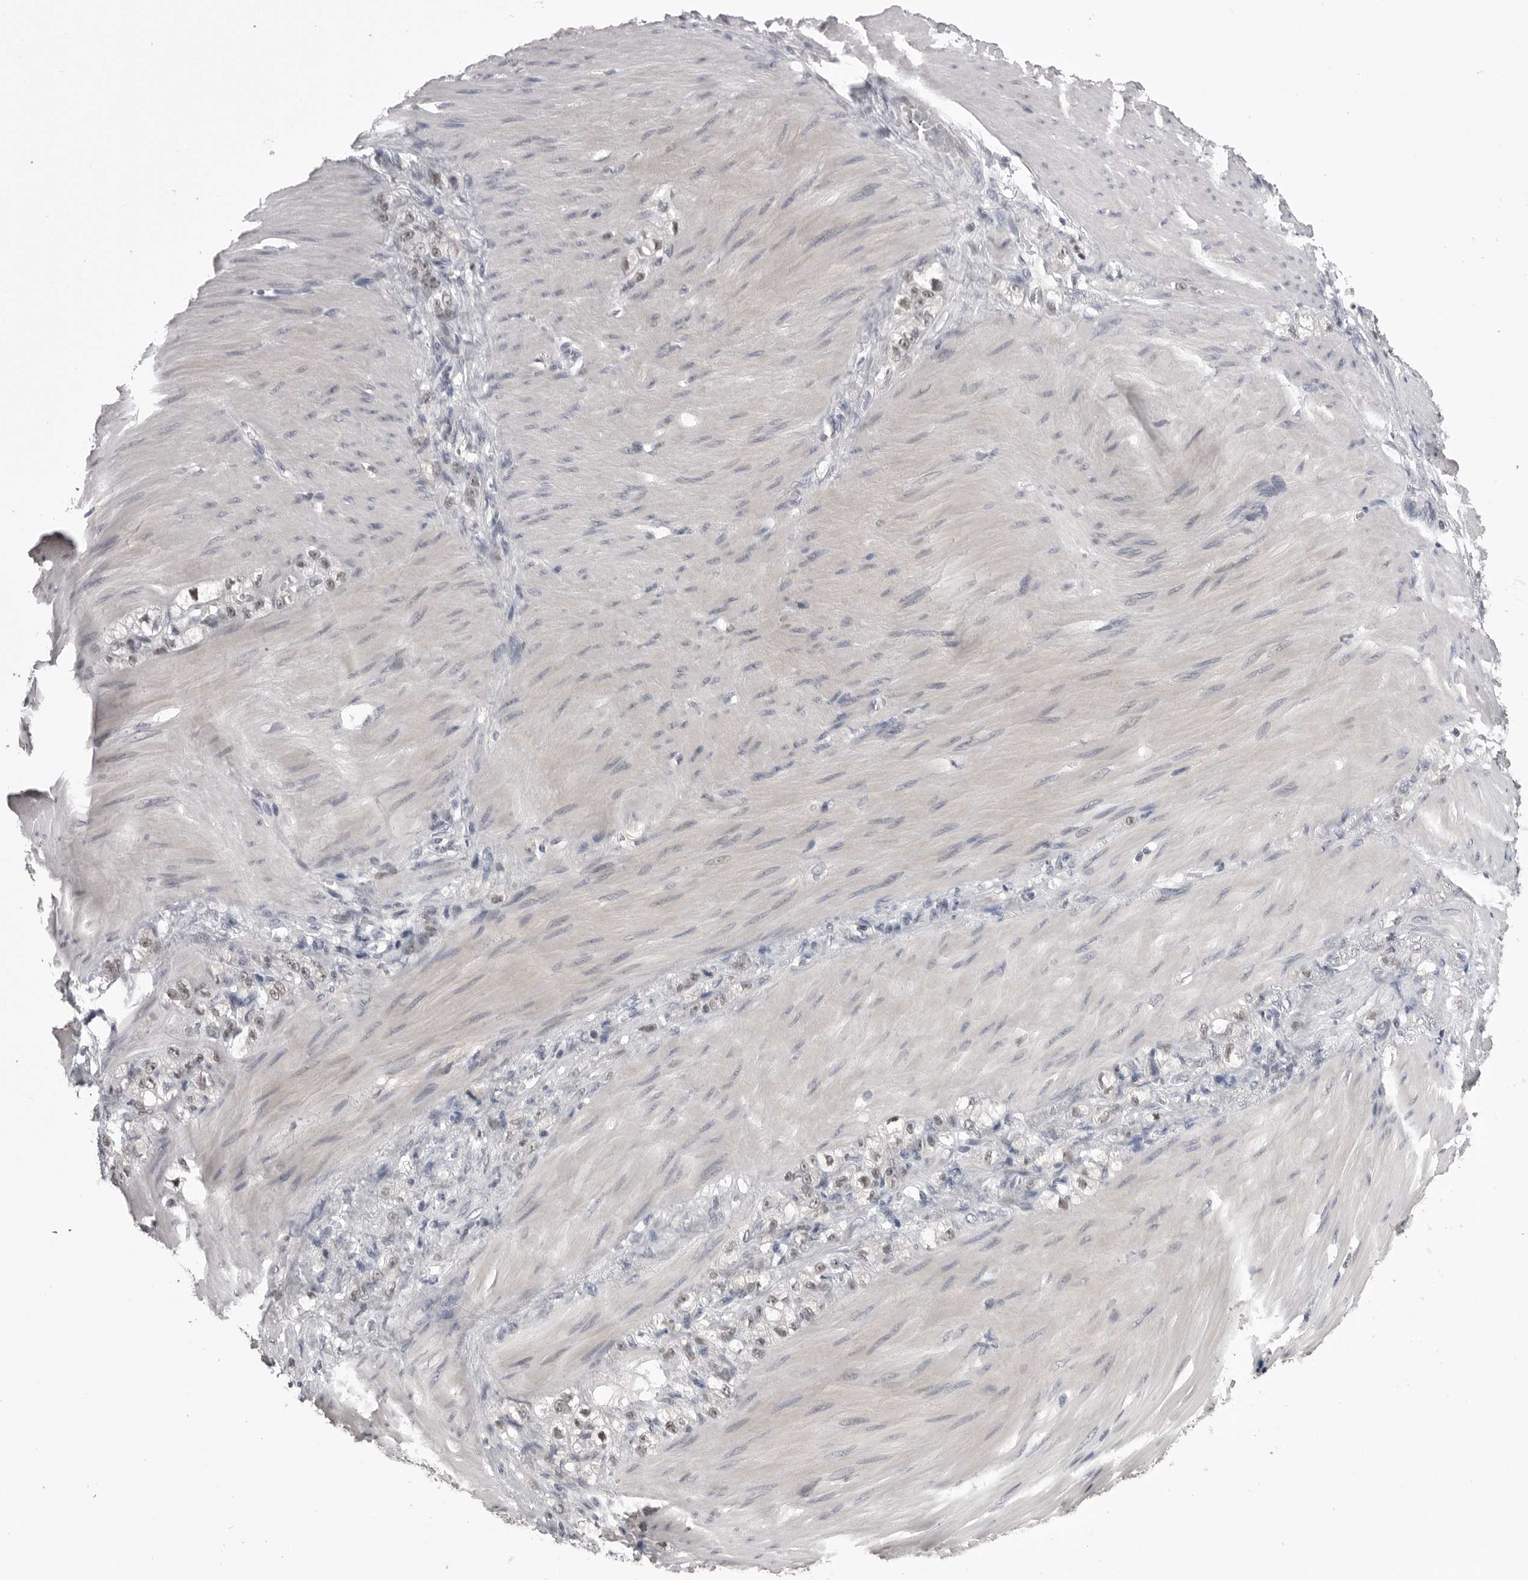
{"staining": {"intensity": "weak", "quantity": ">75%", "location": "nuclear"}, "tissue": "stomach cancer", "cell_type": "Tumor cells", "image_type": "cancer", "snomed": [{"axis": "morphology", "description": "Normal tissue, NOS"}, {"axis": "morphology", "description": "Adenocarcinoma, NOS"}, {"axis": "topography", "description": "Stomach"}], "caption": "The immunohistochemical stain labels weak nuclear positivity in tumor cells of stomach cancer (adenocarcinoma) tissue.", "gene": "DLG2", "patient": {"sex": "male", "age": 82}}